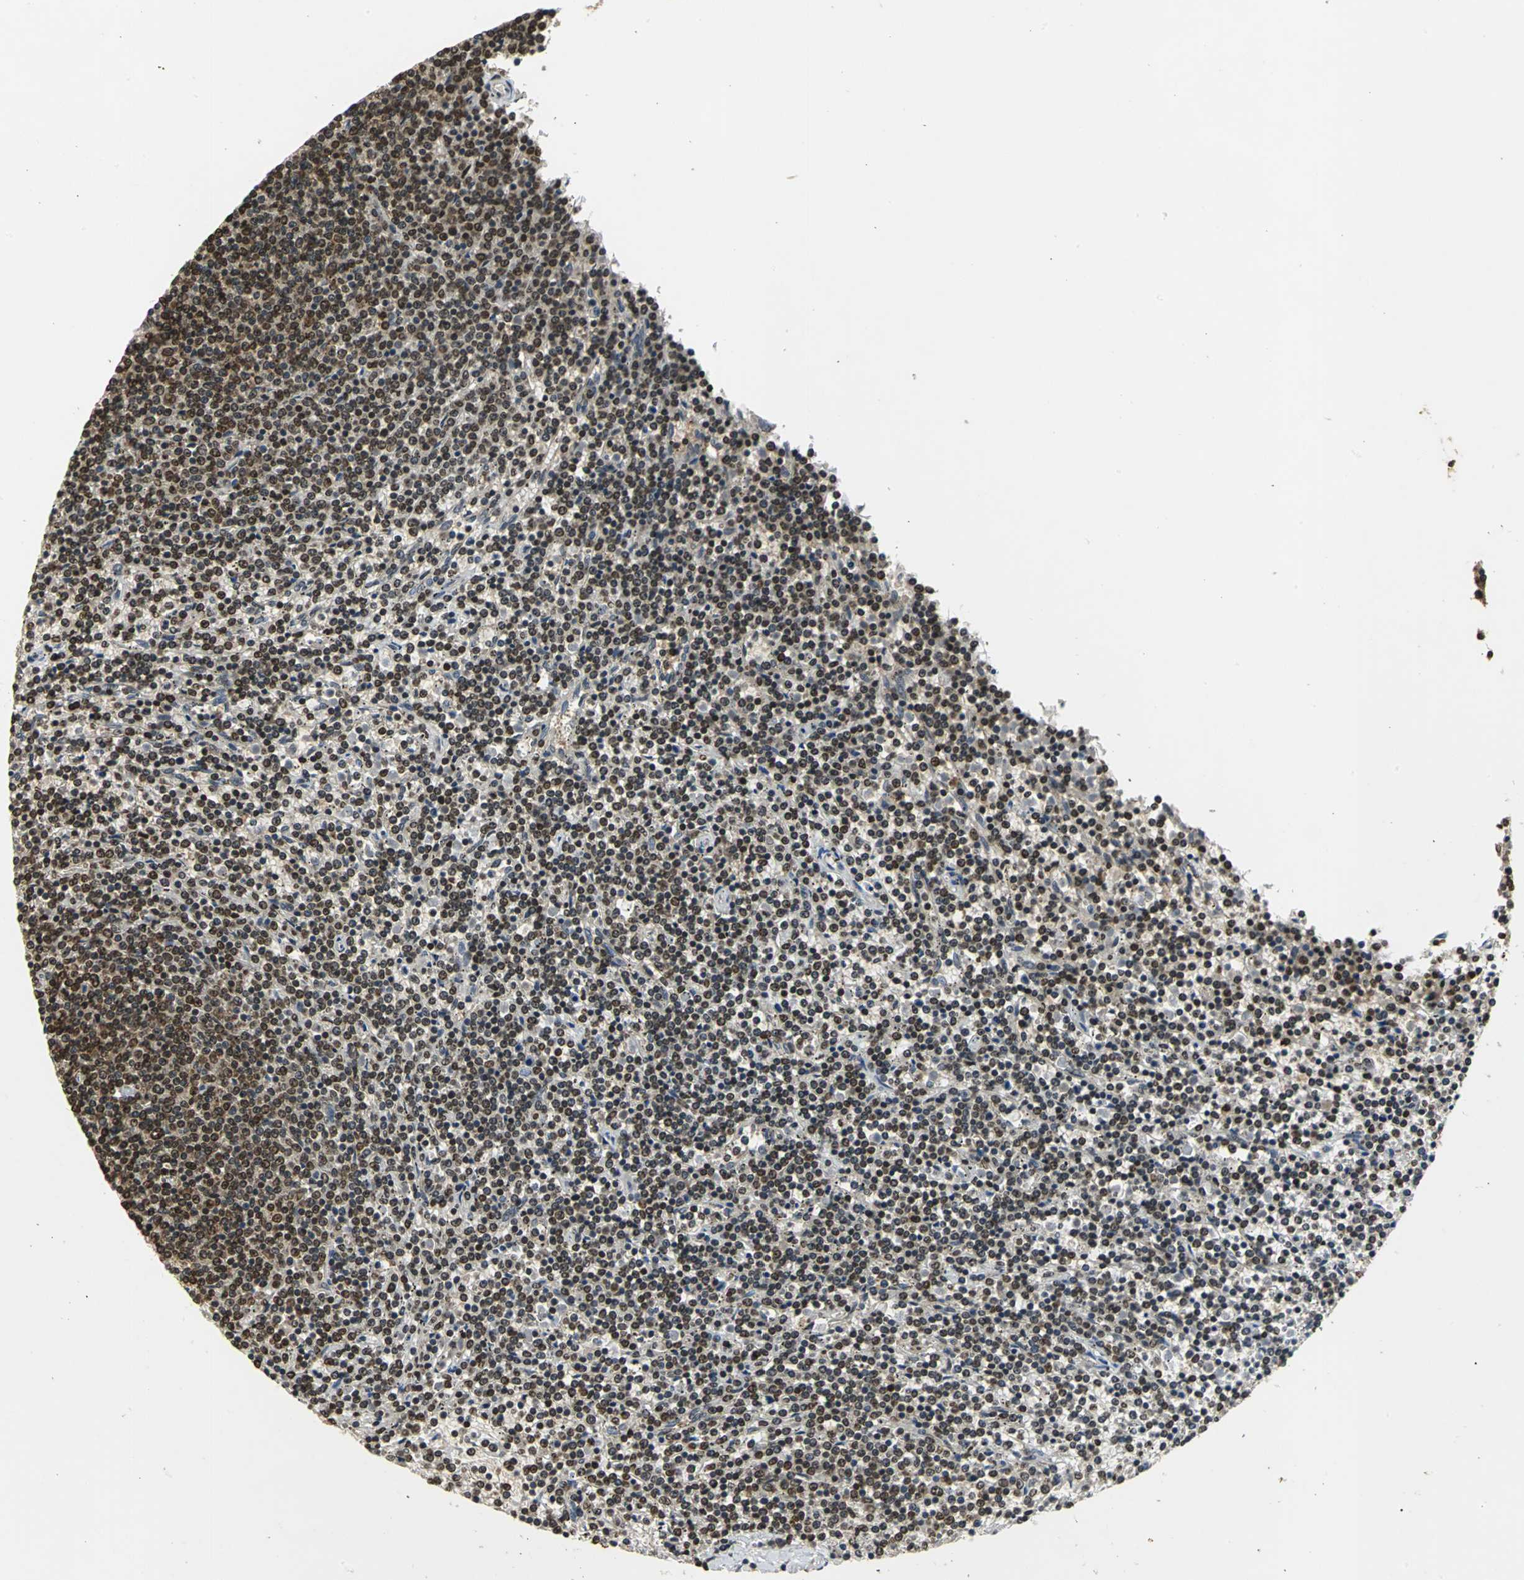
{"staining": {"intensity": "strong", "quantity": ">75%", "location": "cytoplasmic/membranous,nuclear"}, "tissue": "lymphoma", "cell_type": "Tumor cells", "image_type": "cancer", "snomed": [{"axis": "morphology", "description": "Malignant lymphoma, non-Hodgkin's type, Low grade"}, {"axis": "topography", "description": "Spleen"}], "caption": "Immunohistochemistry (IHC) staining of lymphoma, which shows high levels of strong cytoplasmic/membranous and nuclear expression in approximately >75% of tumor cells indicating strong cytoplasmic/membranous and nuclear protein positivity. The staining was performed using DAB (3,3'-diaminobenzidine) (brown) for protein detection and nuclei were counterstained in hematoxylin (blue).", "gene": "AHR", "patient": {"sex": "female", "age": 50}}